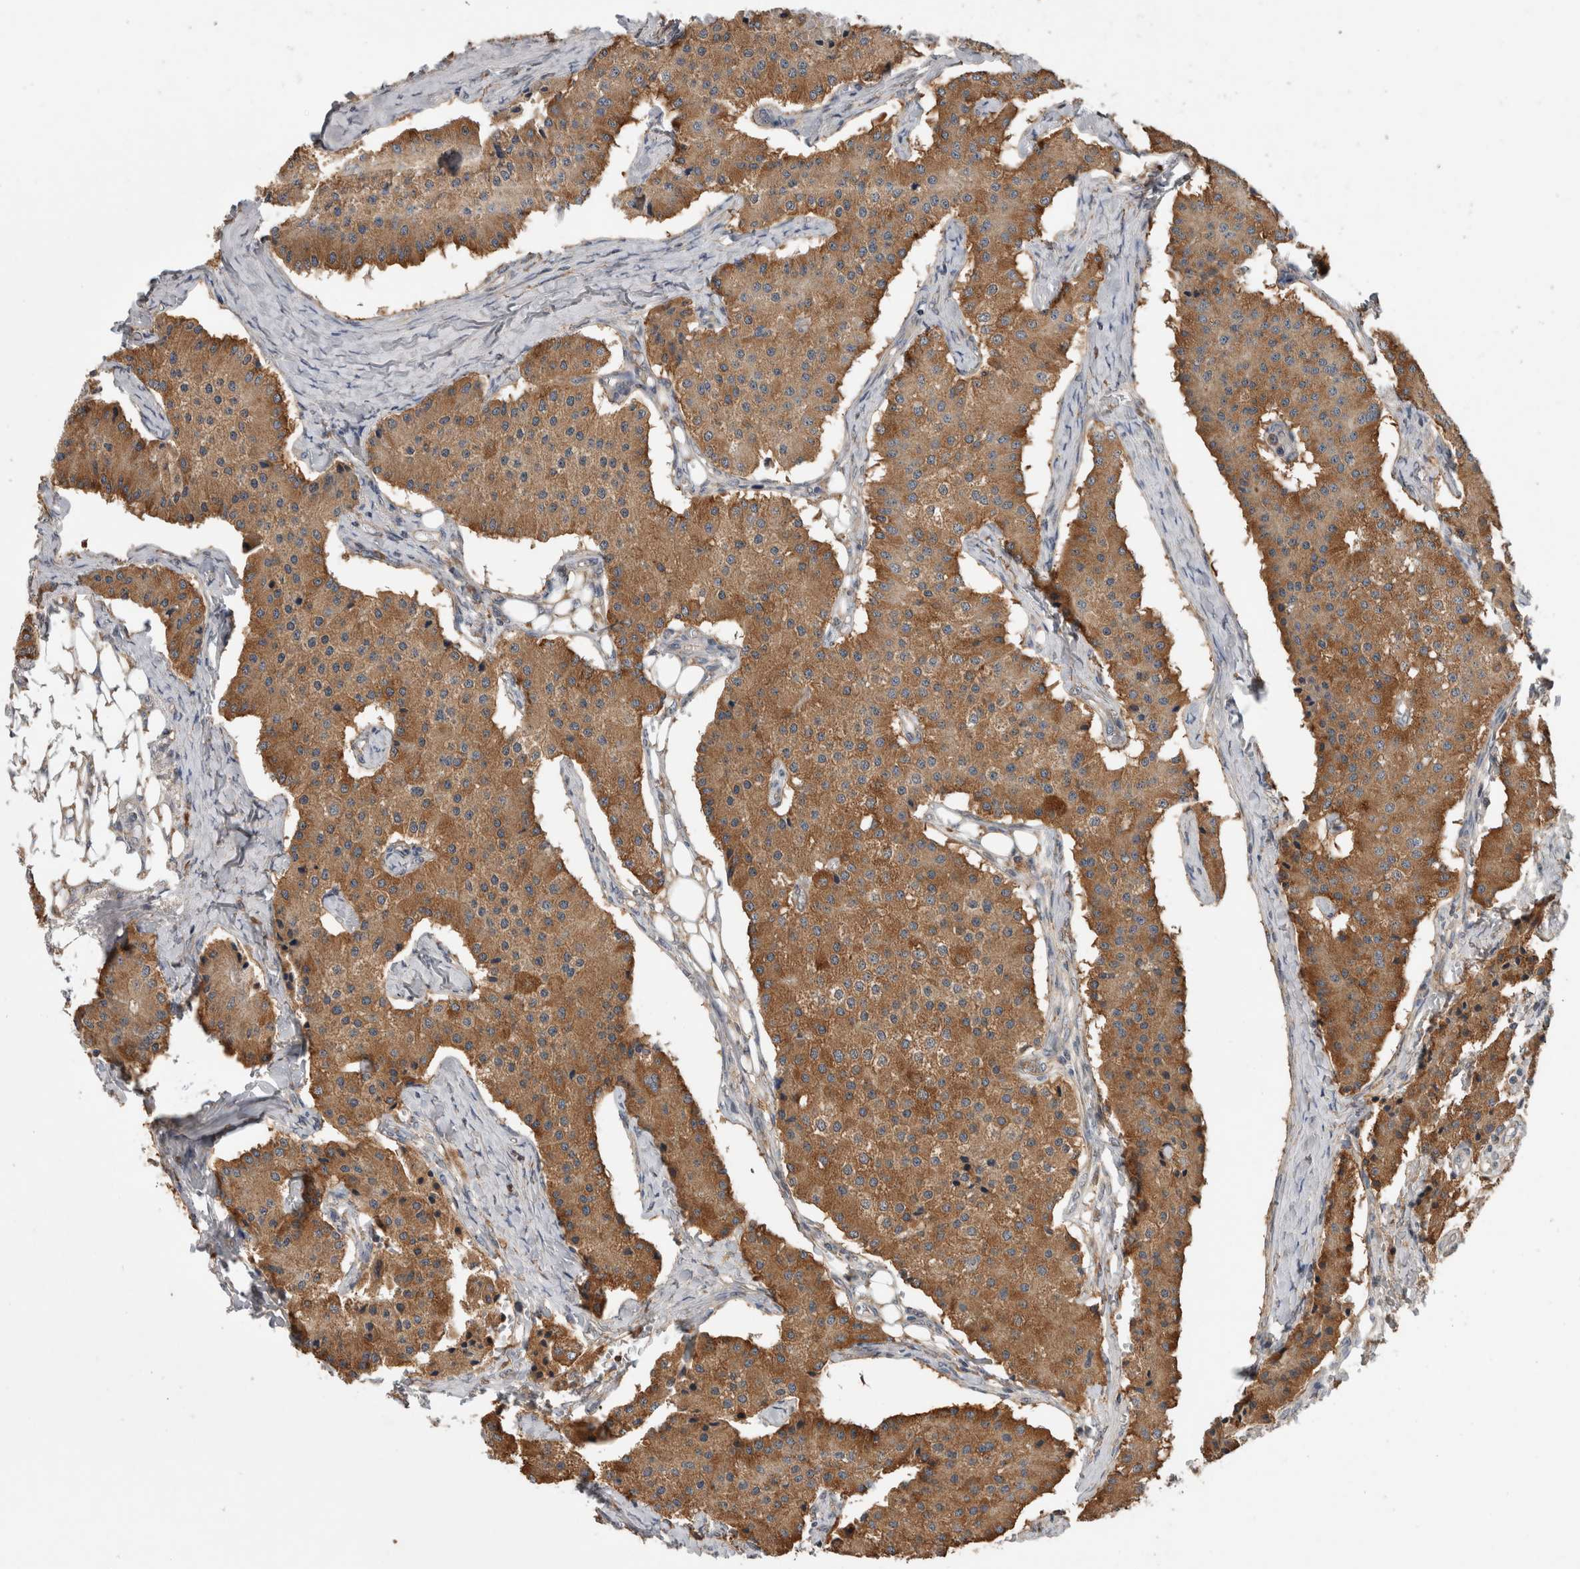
{"staining": {"intensity": "moderate", "quantity": ">75%", "location": "cytoplasmic/membranous"}, "tissue": "carcinoid", "cell_type": "Tumor cells", "image_type": "cancer", "snomed": [{"axis": "morphology", "description": "Carcinoid, malignant, NOS"}, {"axis": "topography", "description": "Colon"}], "caption": "Protein staining of carcinoid (malignant) tissue displays moderate cytoplasmic/membranous expression in about >75% of tumor cells.", "gene": "ADGRL3", "patient": {"sex": "female", "age": 52}}